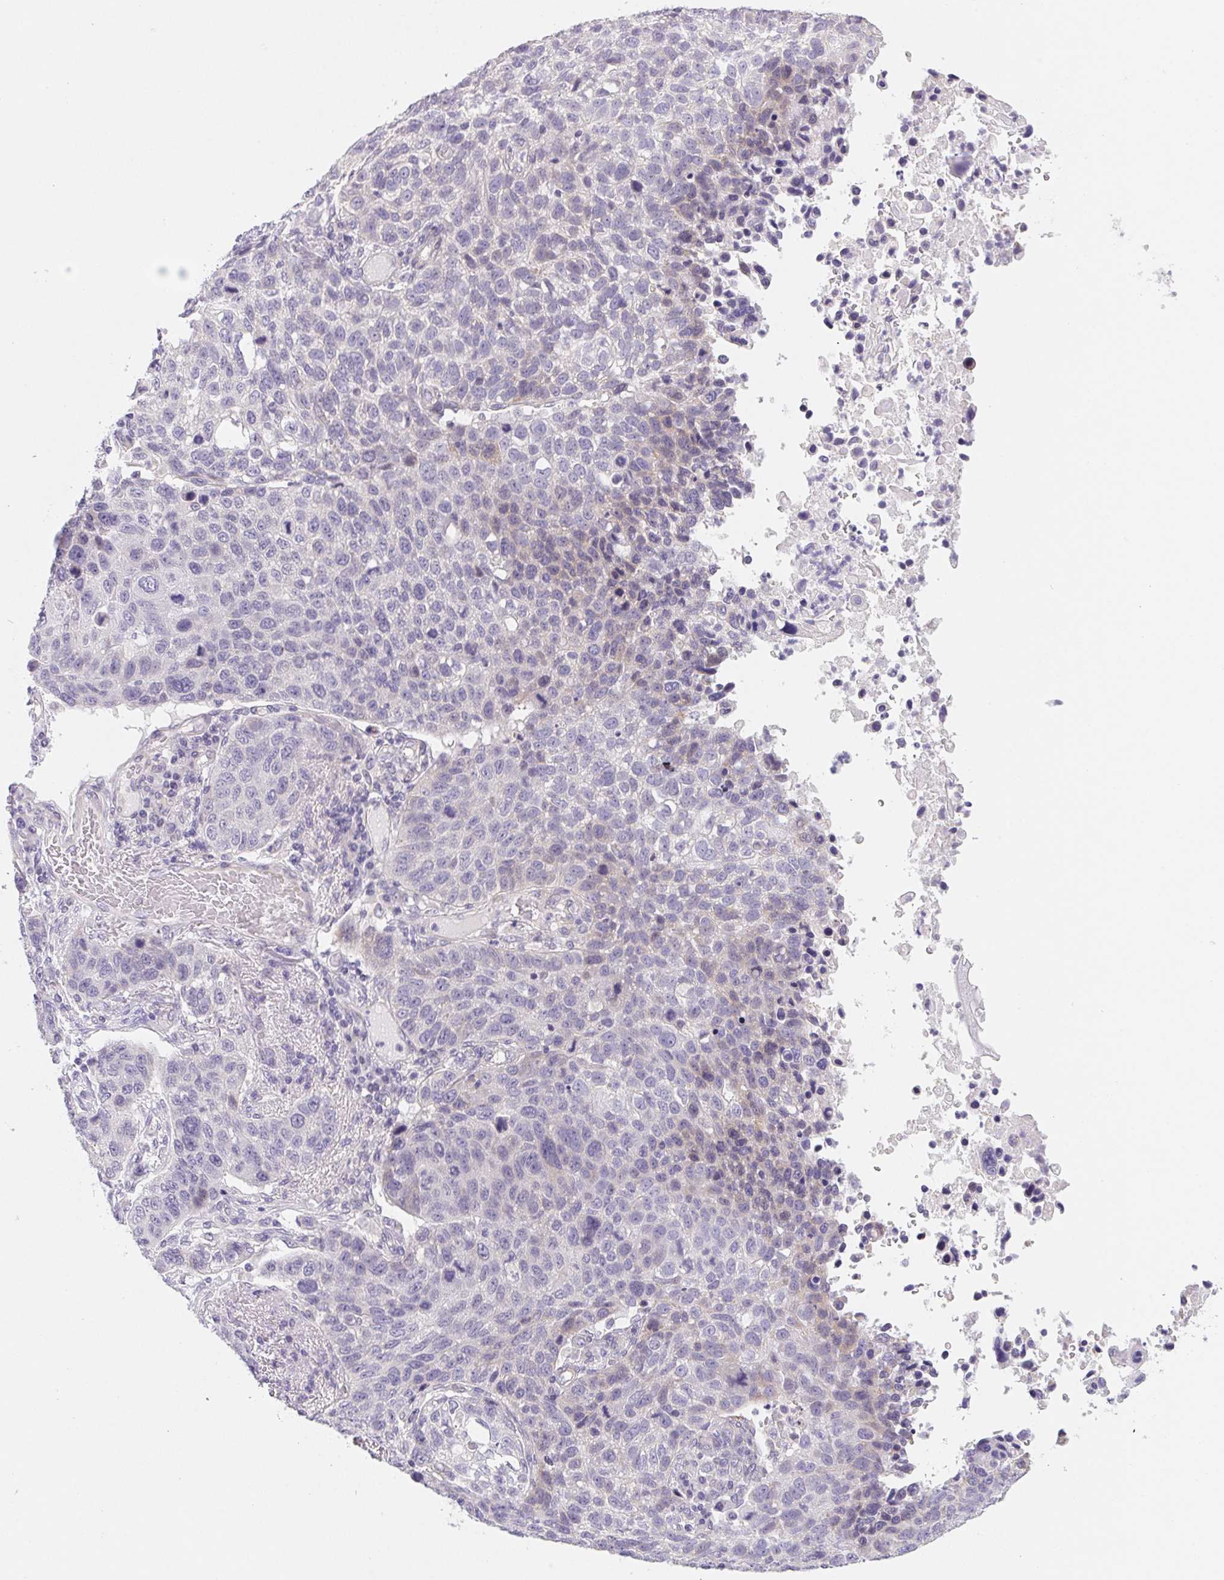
{"staining": {"intensity": "negative", "quantity": "none", "location": "none"}, "tissue": "lung cancer", "cell_type": "Tumor cells", "image_type": "cancer", "snomed": [{"axis": "morphology", "description": "Squamous cell carcinoma, NOS"}, {"axis": "topography", "description": "Lymph node"}, {"axis": "topography", "description": "Lung"}], "caption": "High magnification brightfield microscopy of squamous cell carcinoma (lung) stained with DAB (brown) and counterstained with hematoxylin (blue): tumor cells show no significant expression.", "gene": "CTNND2", "patient": {"sex": "male", "age": 61}}